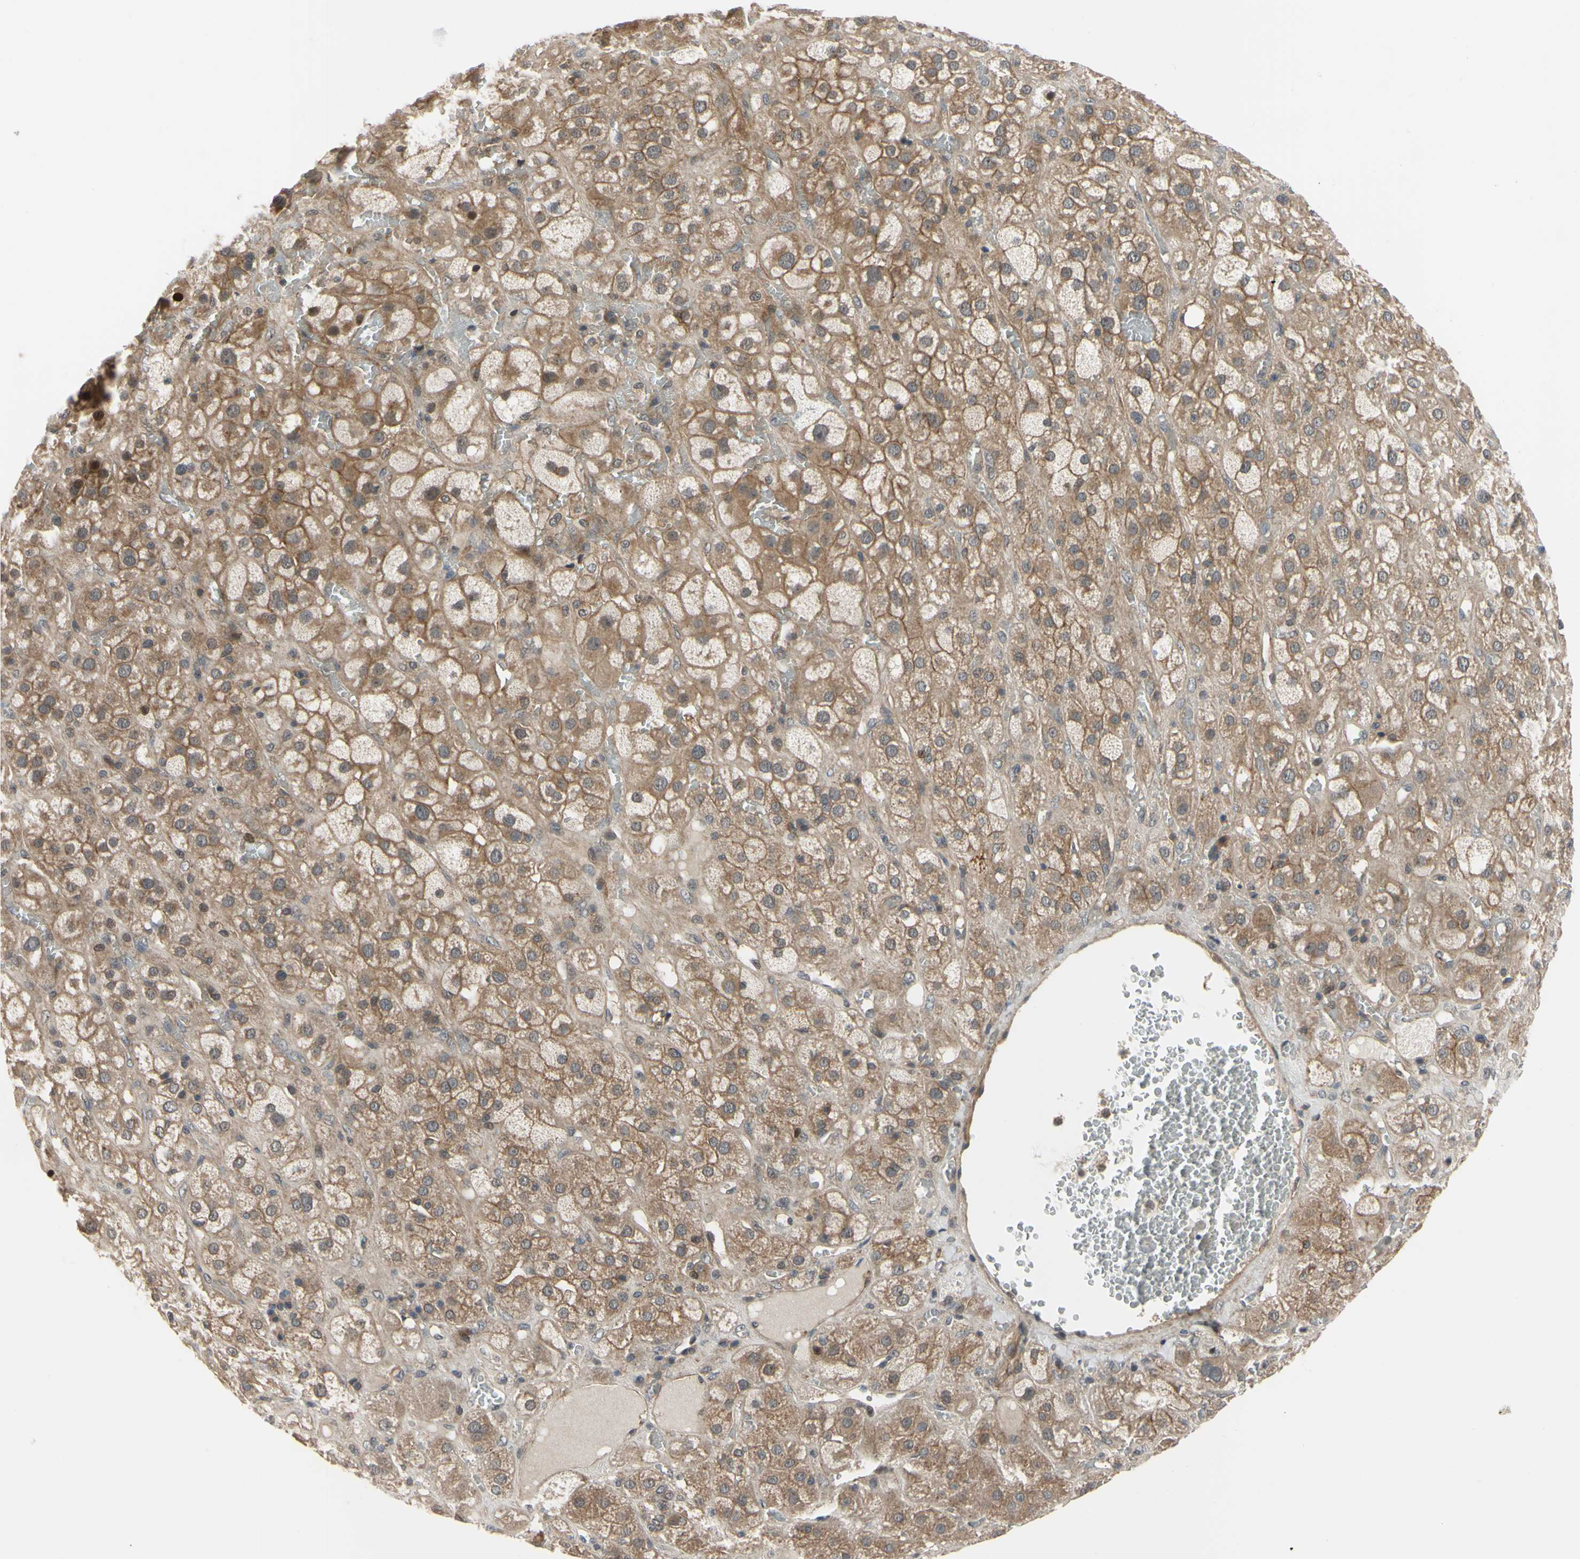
{"staining": {"intensity": "moderate", "quantity": ">75%", "location": "cytoplasmic/membranous,nuclear"}, "tissue": "adrenal gland", "cell_type": "Glandular cells", "image_type": "normal", "snomed": [{"axis": "morphology", "description": "Normal tissue, NOS"}, {"axis": "topography", "description": "Adrenal gland"}], "caption": "A micrograph of adrenal gland stained for a protein displays moderate cytoplasmic/membranous,nuclear brown staining in glandular cells. (Stains: DAB in brown, nuclei in blue, Microscopy: brightfield microscopy at high magnification).", "gene": "COMMD9", "patient": {"sex": "female", "age": 47}}